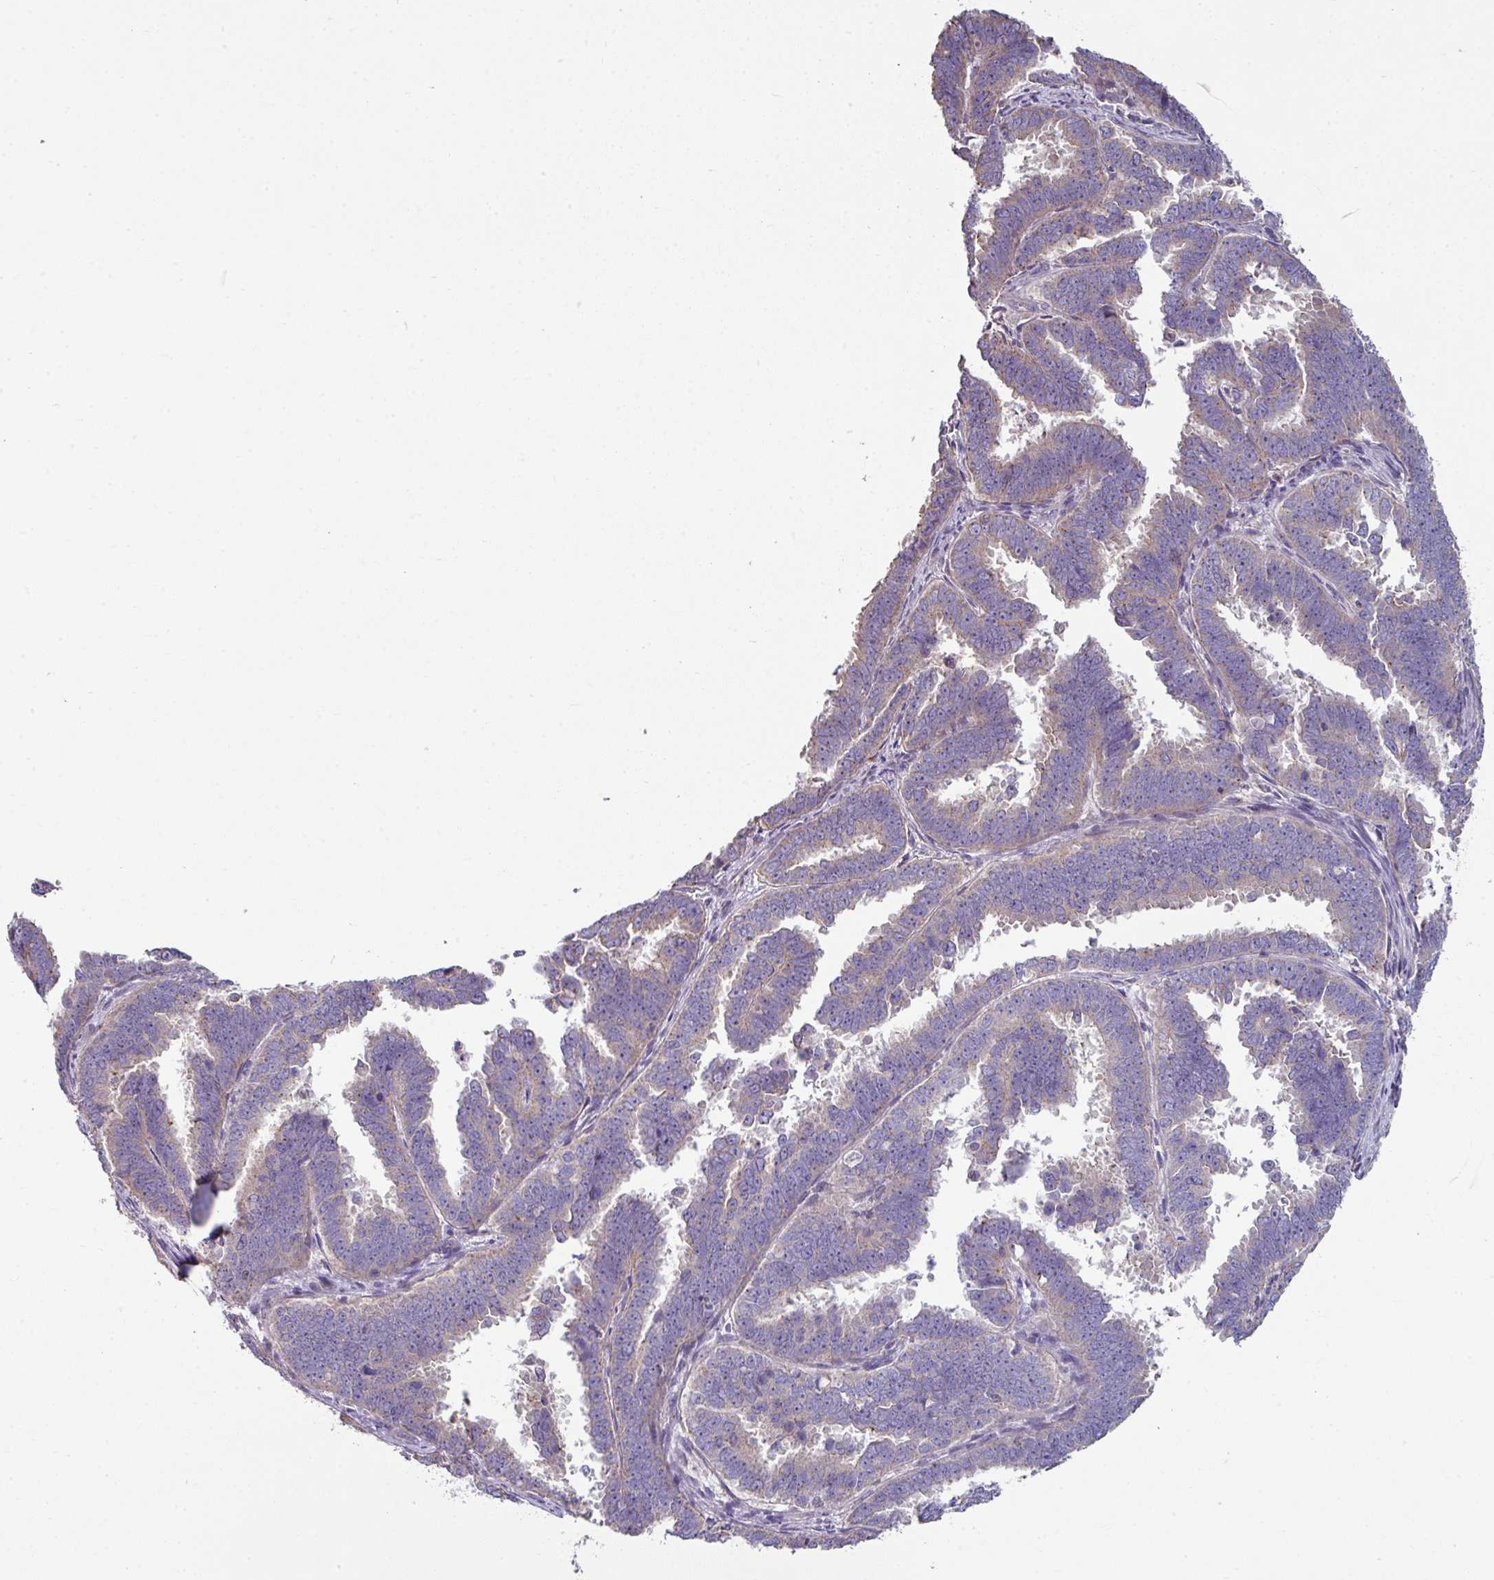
{"staining": {"intensity": "negative", "quantity": "none", "location": "none"}, "tissue": "endometrial cancer", "cell_type": "Tumor cells", "image_type": "cancer", "snomed": [{"axis": "morphology", "description": "Adenocarcinoma, NOS"}, {"axis": "topography", "description": "Endometrium"}], "caption": "Immunohistochemistry image of neoplastic tissue: human endometrial cancer stained with DAB (3,3'-diaminobenzidine) demonstrates no significant protein expression in tumor cells.", "gene": "LRRC9", "patient": {"sex": "female", "age": 75}}